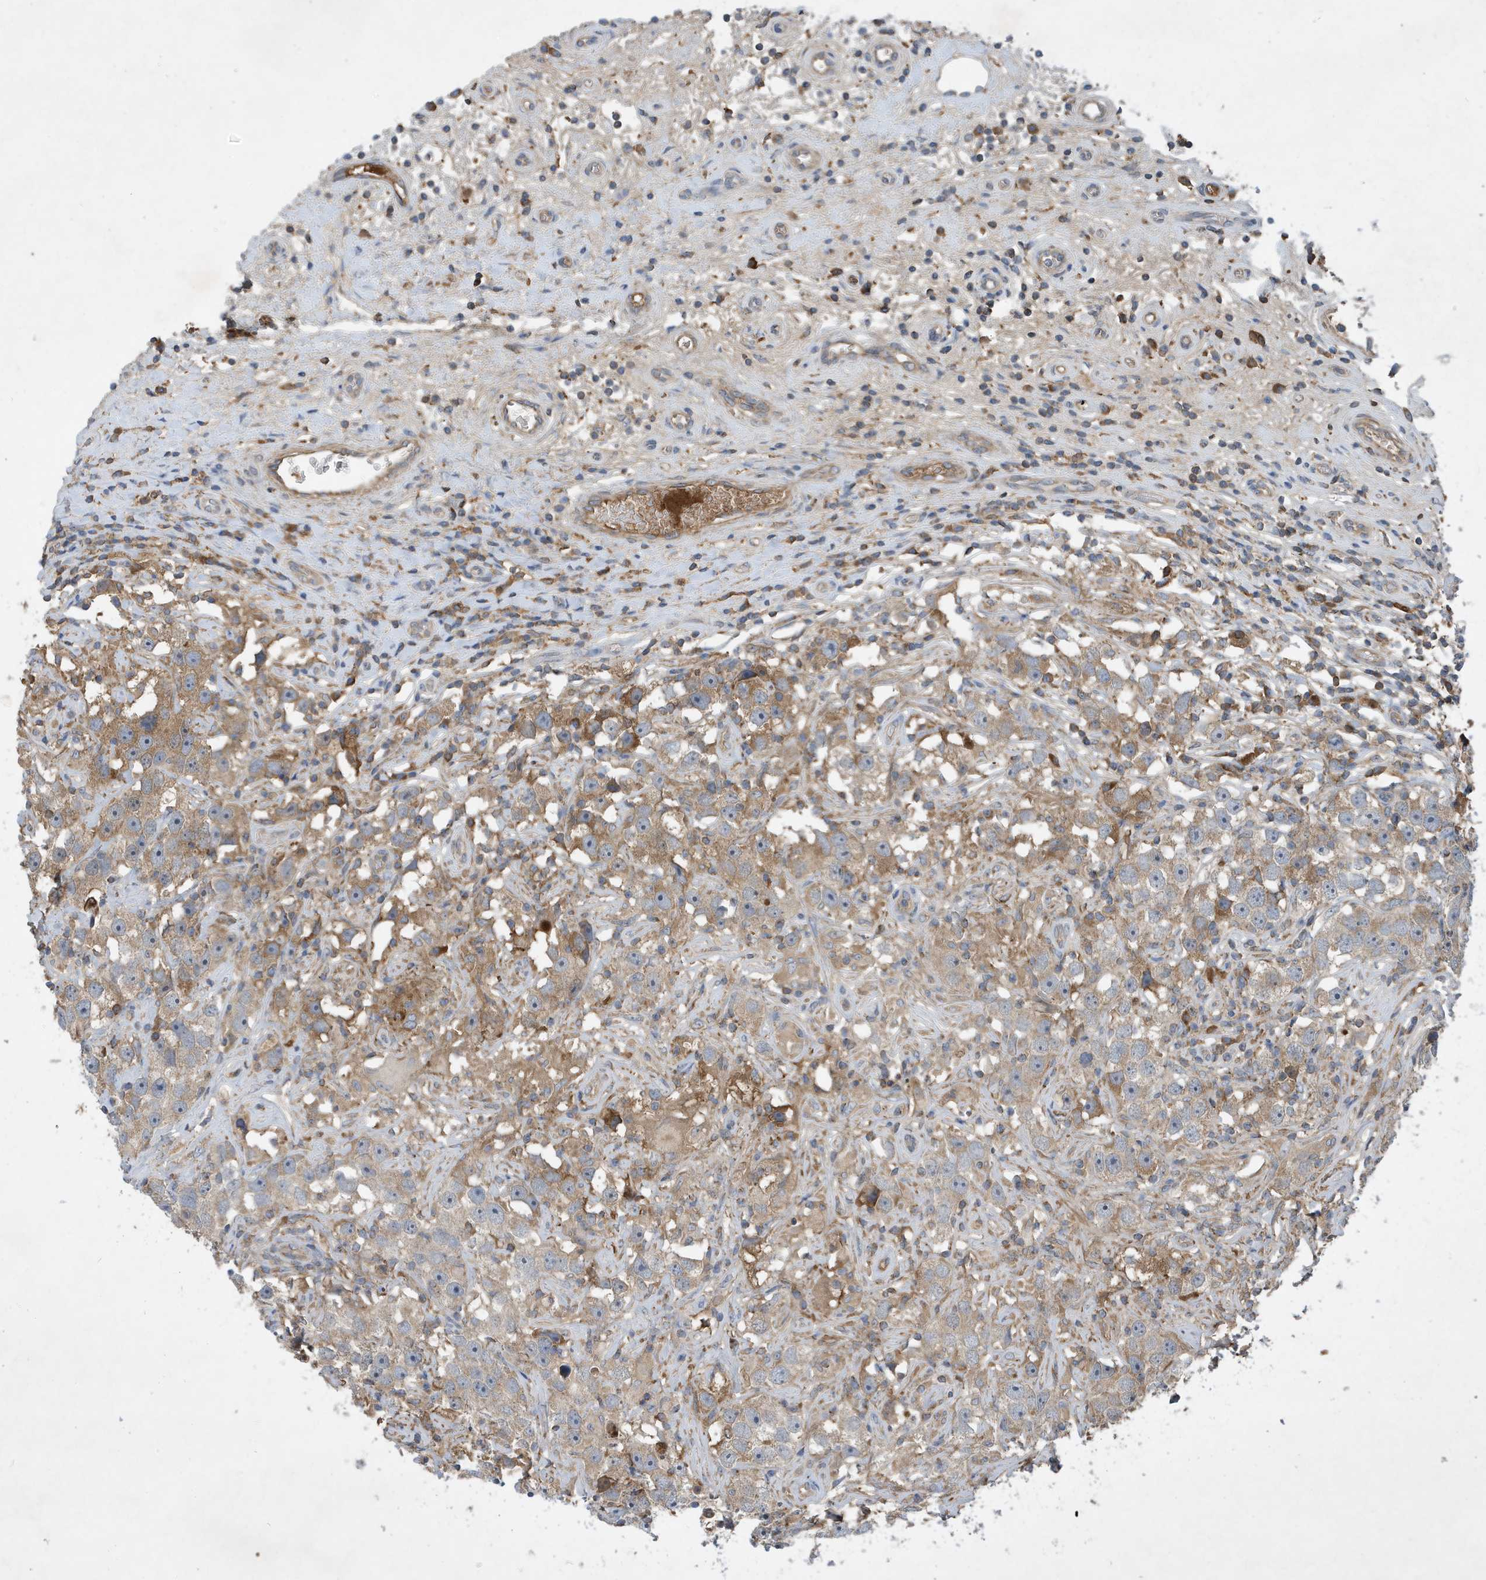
{"staining": {"intensity": "weak", "quantity": "25%-75%", "location": "cytoplasmic/membranous"}, "tissue": "testis cancer", "cell_type": "Tumor cells", "image_type": "cancer", "snomed": [{"axis": "morphology", "description": "Seminoma, NOS"}, {"axis": "topography", "description": "Testis"}], "caption": "Human testis cancer (seminoma) stained with a protein marker shows weak staining in tumor cells.", "gene": "STK19", "patient": {"sex": "male", "age": 49}}